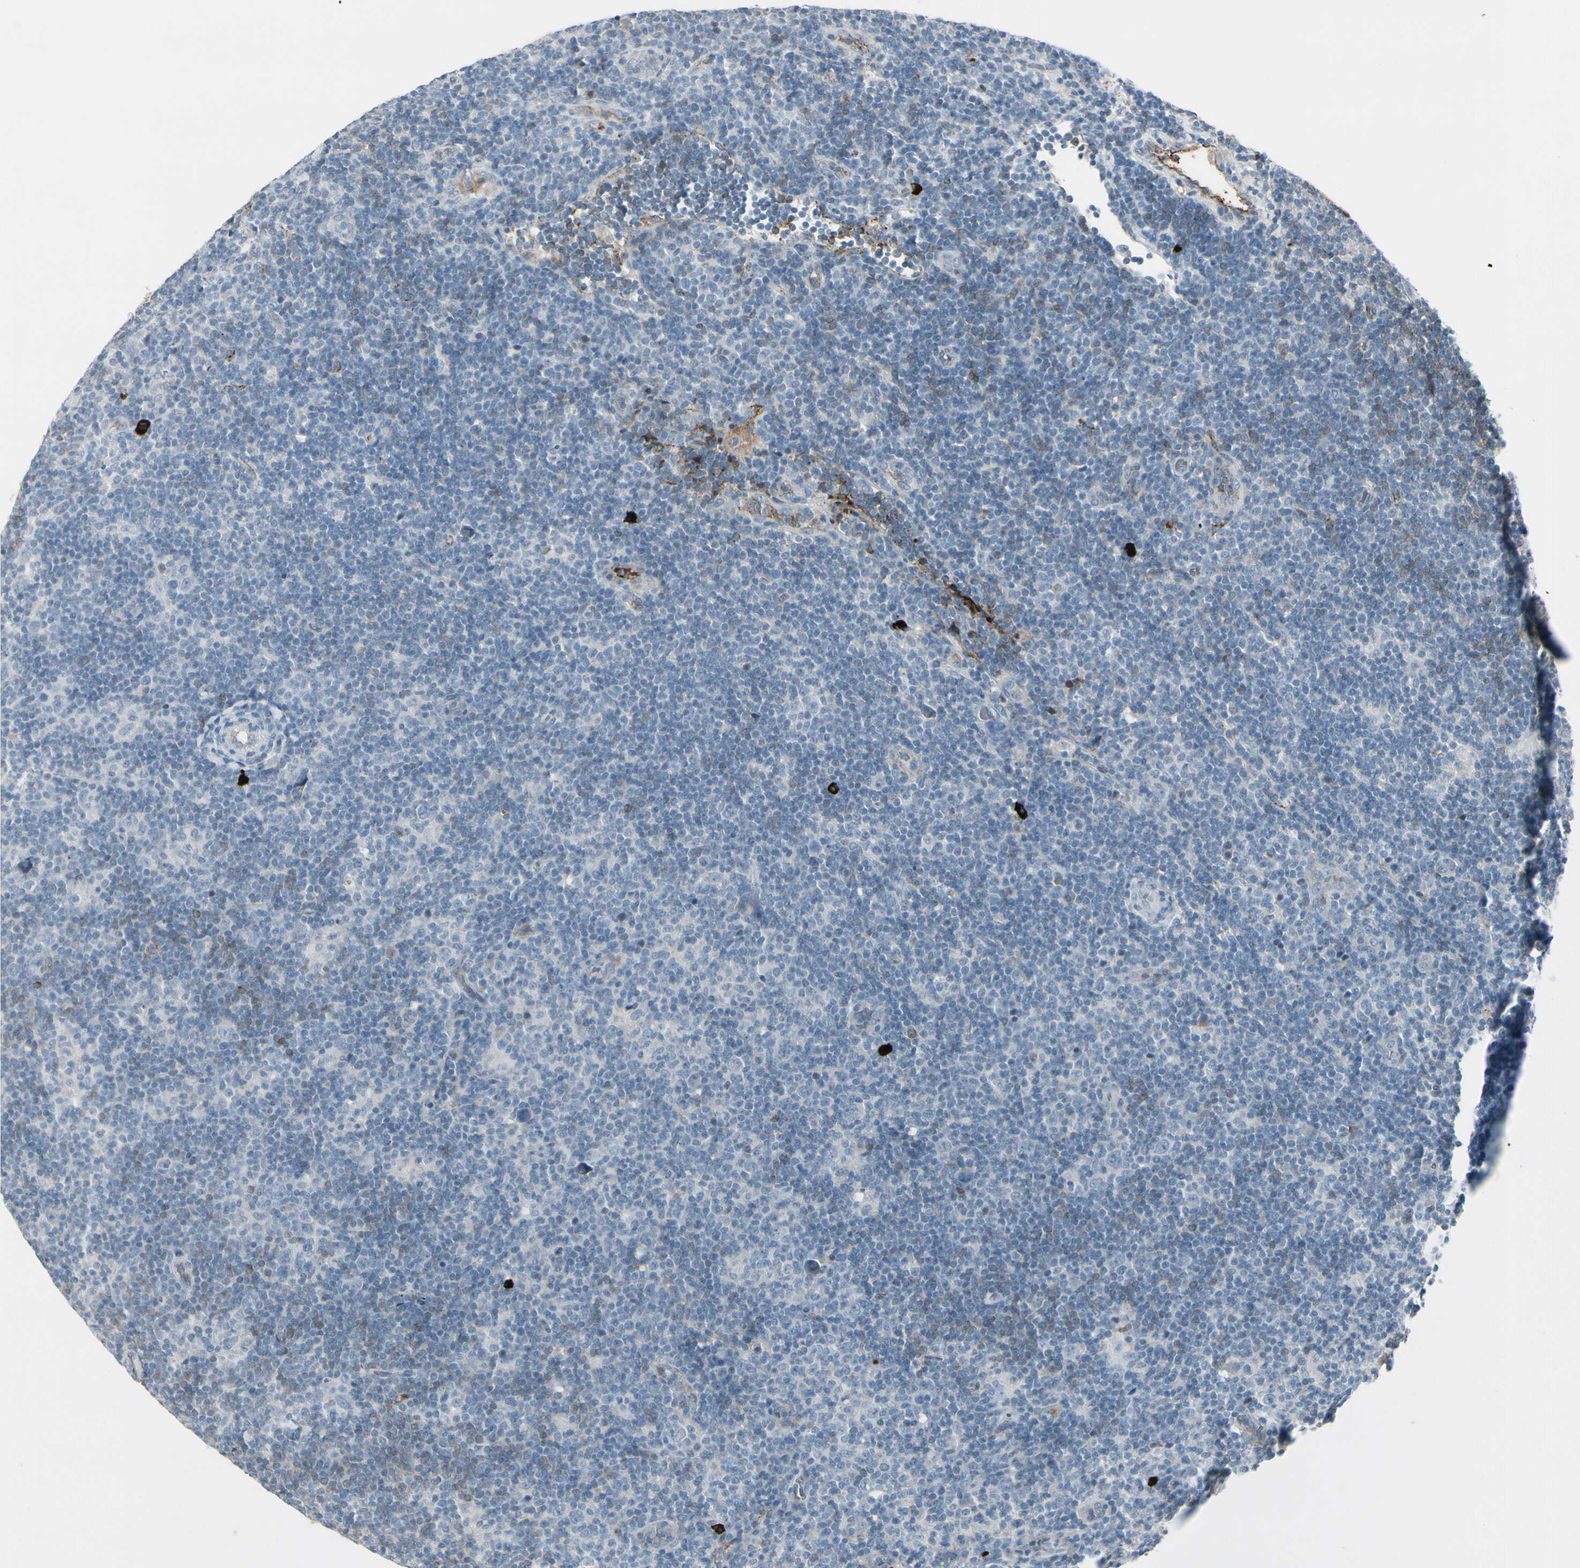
{"staining": {"intensity": "negative", "quantity": "none", "location": "none"}, "tissue": "lymphoma", "cell_type": "Tumor cells", "image_type": "cancer", "snomed": [{"axis": "morphology", "description": "Hodgkin's disease, NOS"}, {"axis": "topography", "description": "Lymph node"}], "caption": "Tumor cells show no significant protein expression in Hodgkin's disease.", "gene": "IGHM", "patient": {"sex": "female", "age": 57}}